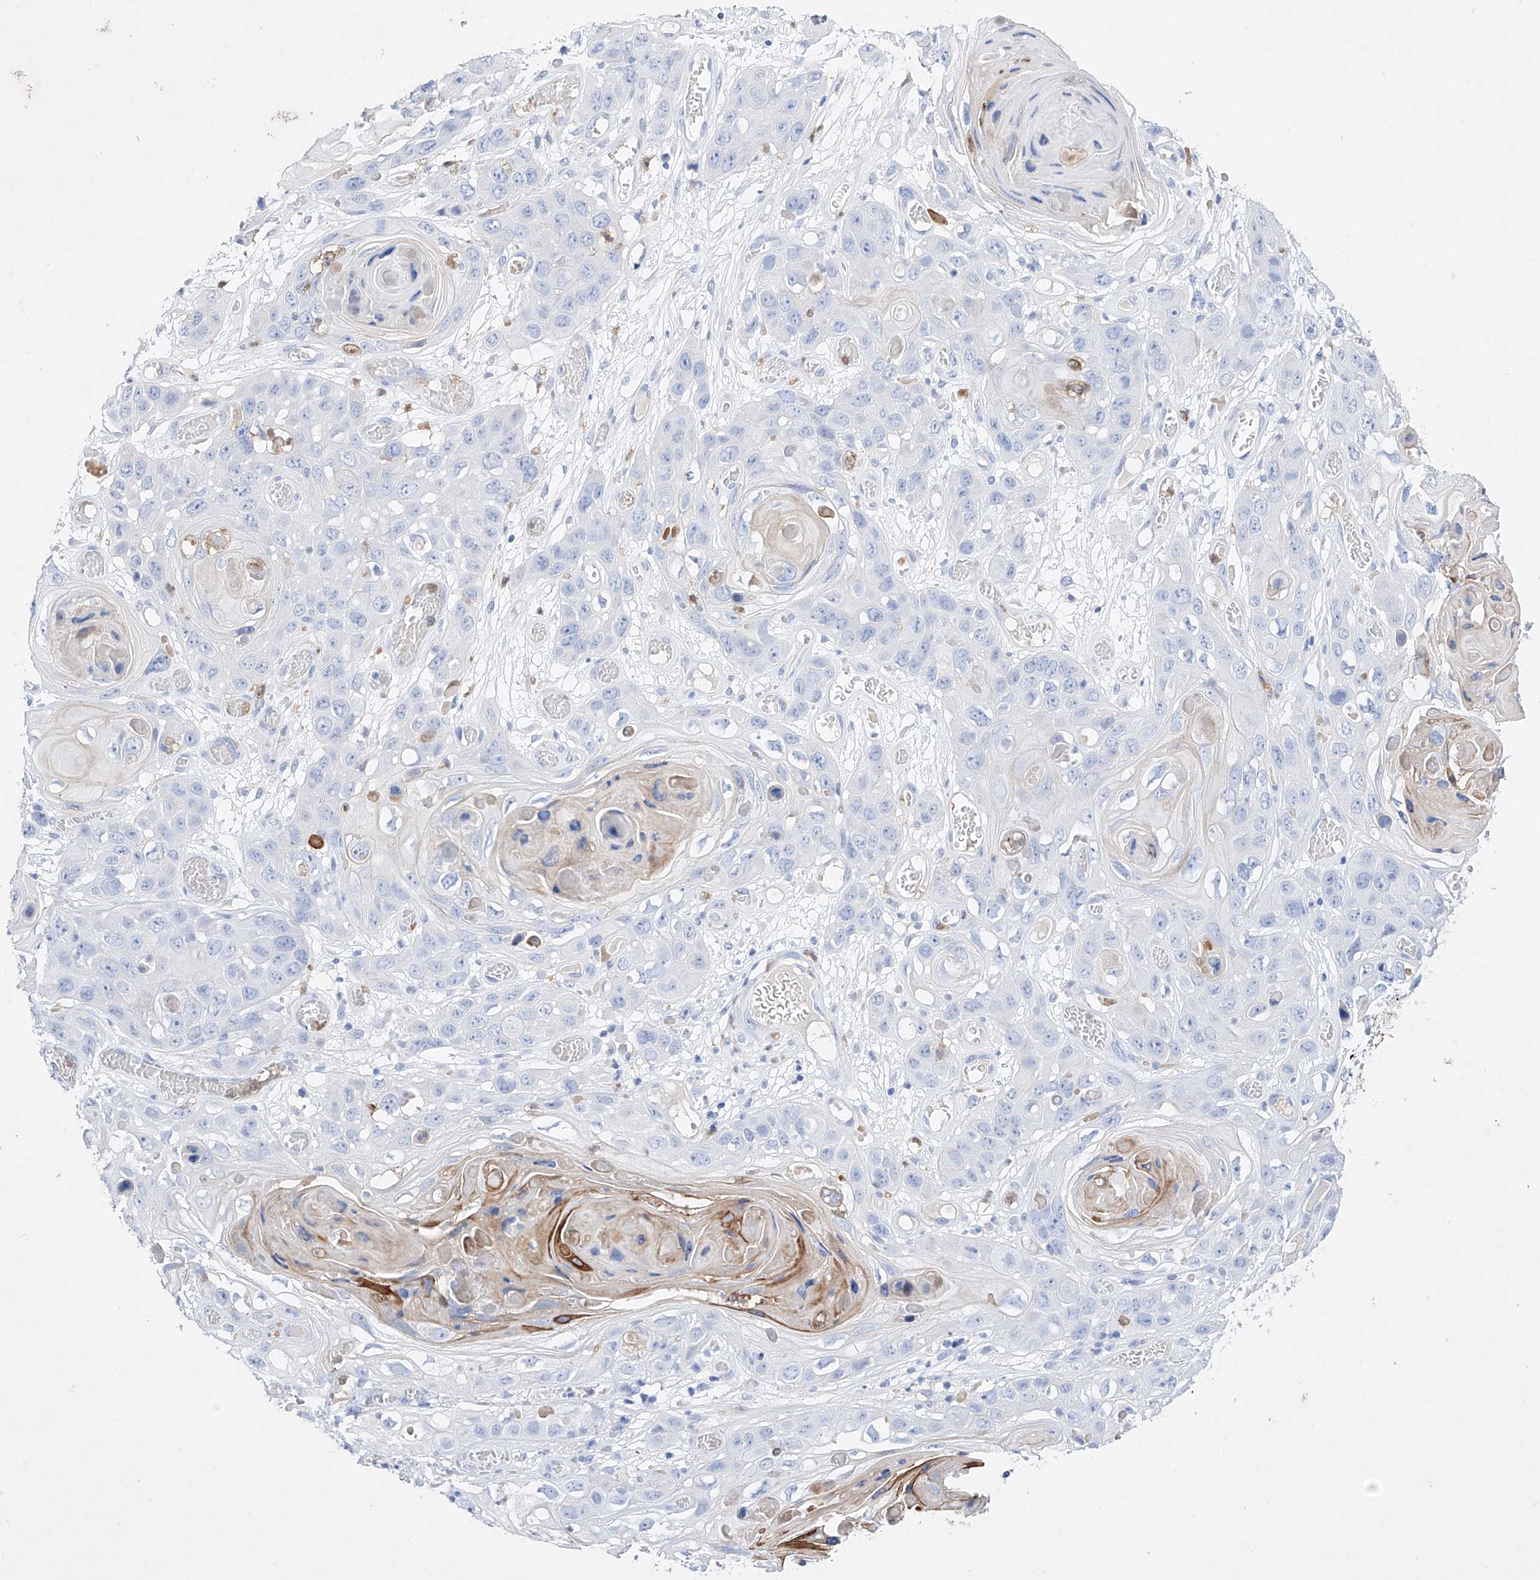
{"staining": {"intensity": "moderate", "quantity": "<25%", "location": "cytoplasmic/membranous"}, "tissue": "skin cancer", "cell_type": "Tumor cells", "image_type": "cancer", "snomed": [{"axis": "morphology", "description": "Squamous cell carcinoma, NOS"}, {"axis": "topography", "description": "Skin"}], "caption": "Squamous cell carcinoma (skin) stained with IHC displays moderate cytoplasmic/membranous expression in about <25% of tumor cells. The staining was performed using DAB to visualize the protein expression in brown, while the nuclei were stained in blue with hematoxylin (Magnification: 20x).", "gene": "TM7SF2", "patient": {"sex": "male", "age": 55}}